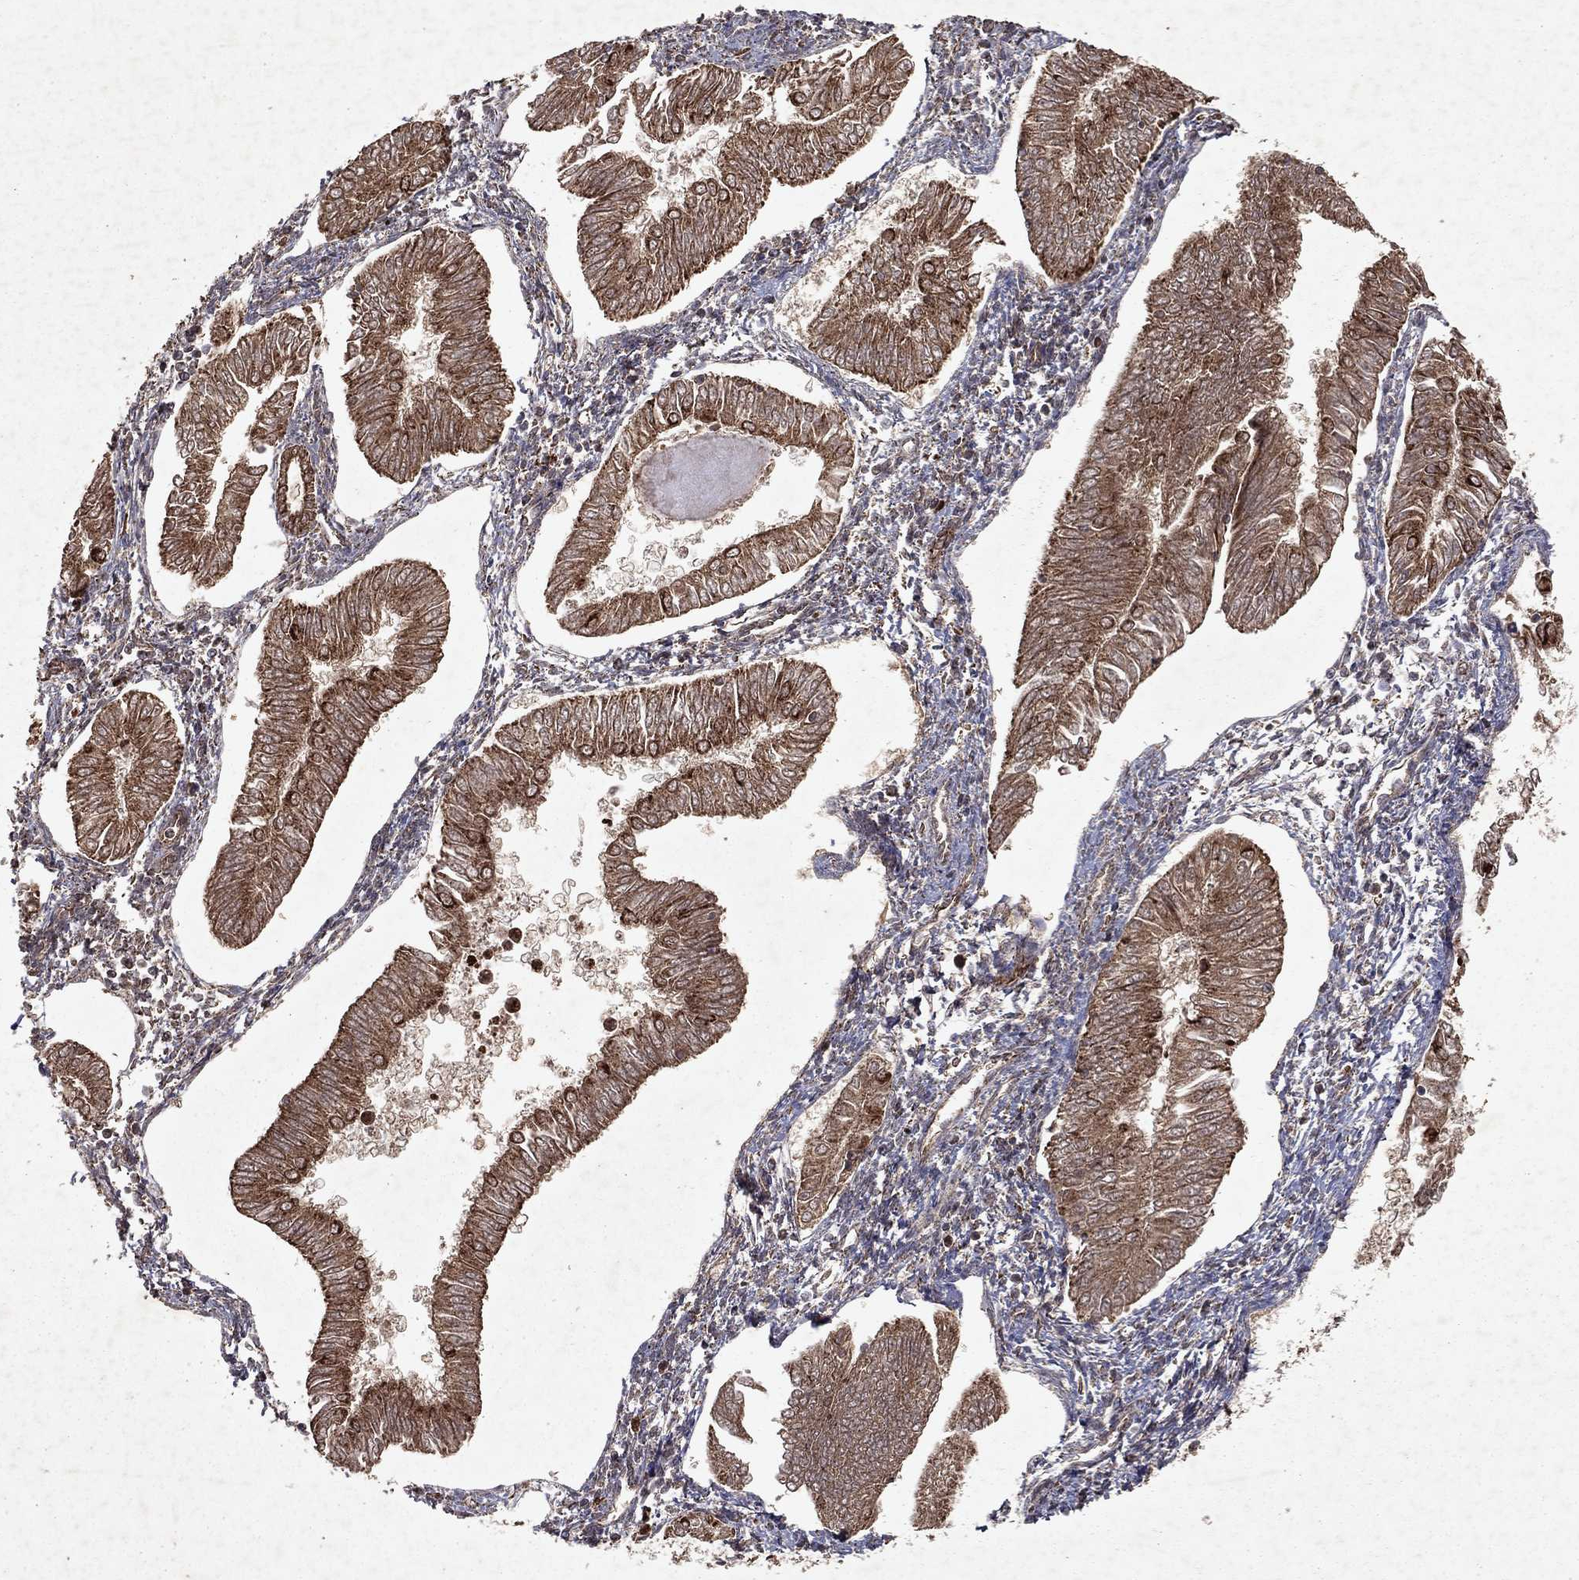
{"staining": {"intensity": "moderate", "quantity": ">75%", "location": "cytoplasmic/membranous"}, "tissue": "endometrial cancer", "cell_type": "Tumor cells", "image_type": "cancer", "snomed": [{"axis": "morphology", "description": "Adenocarcinoma, NOS"}, {"axis": "topography", "description": "Endometrium"}], "caption": "High-power microscopy captured an immunohistochemistry micrograph of endometrial adenocarcinoma, revealing moderate cytoplasmic/membranous positivity in about >75% of tumor cells.", "gene": "PYROXD2", "patient": {"sex": "female", "age": 53}}